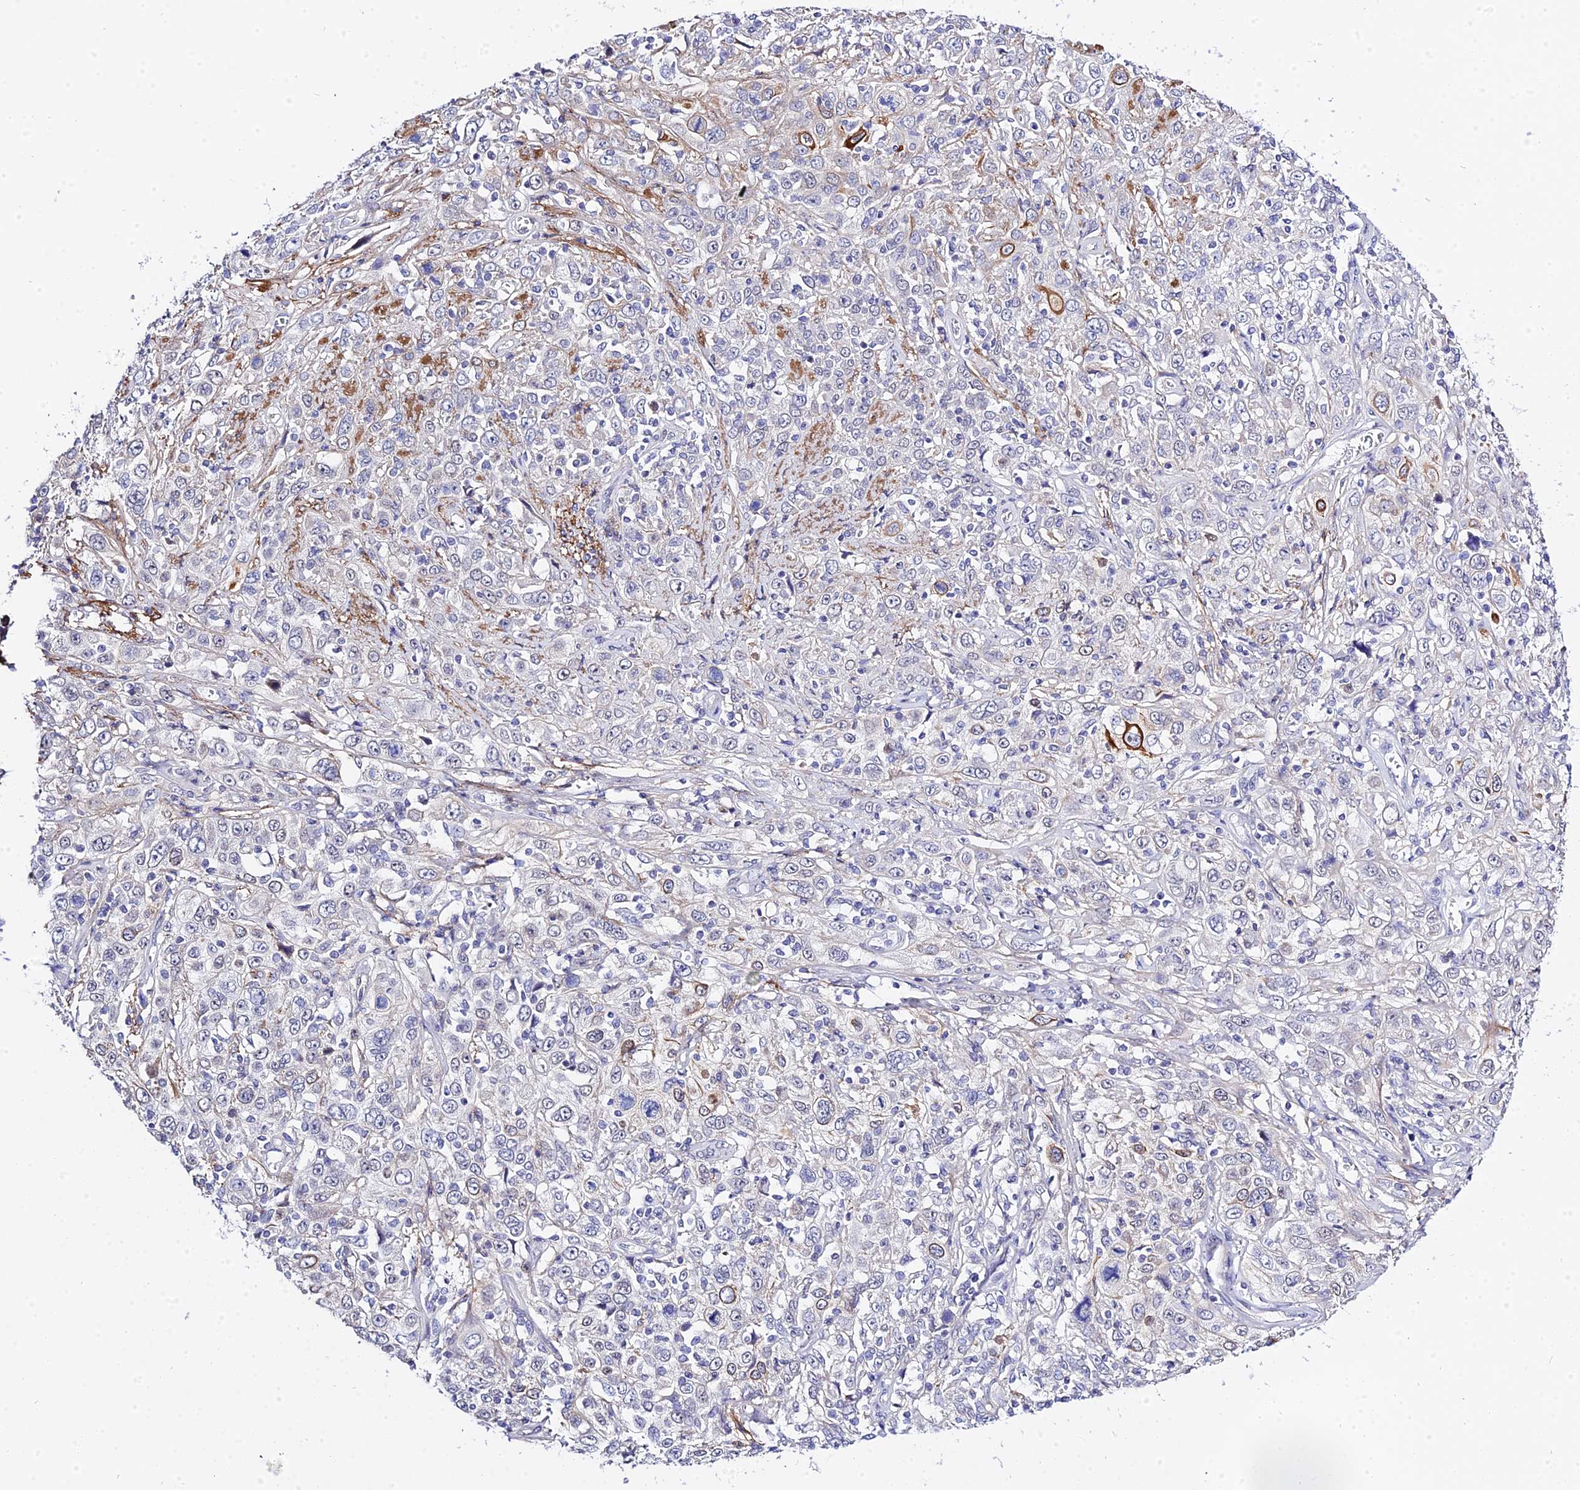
{"staining": {"intensity": "strong", "quantity": "<25%", "location": "cytoplasmic/membranous"}, "tissue": "cervical cancer", "cell_type": "Tumor cells", "image_type": "cancer", "snomed": [{"axis": "morphology", "description": "Squamous cell carcinoma, NOS"}, {"axis": "topography", "description": "Cervix"}], "caption": "This micrograph demonstrates IHC staining of cervical cancer (squamous cell carcinoma), with medium strong cytoplasmic/membranous positivity in approximately <25% of tumor cells.", "gene": "ZNF628", "patient": {"sex": "female", "age": 46}}